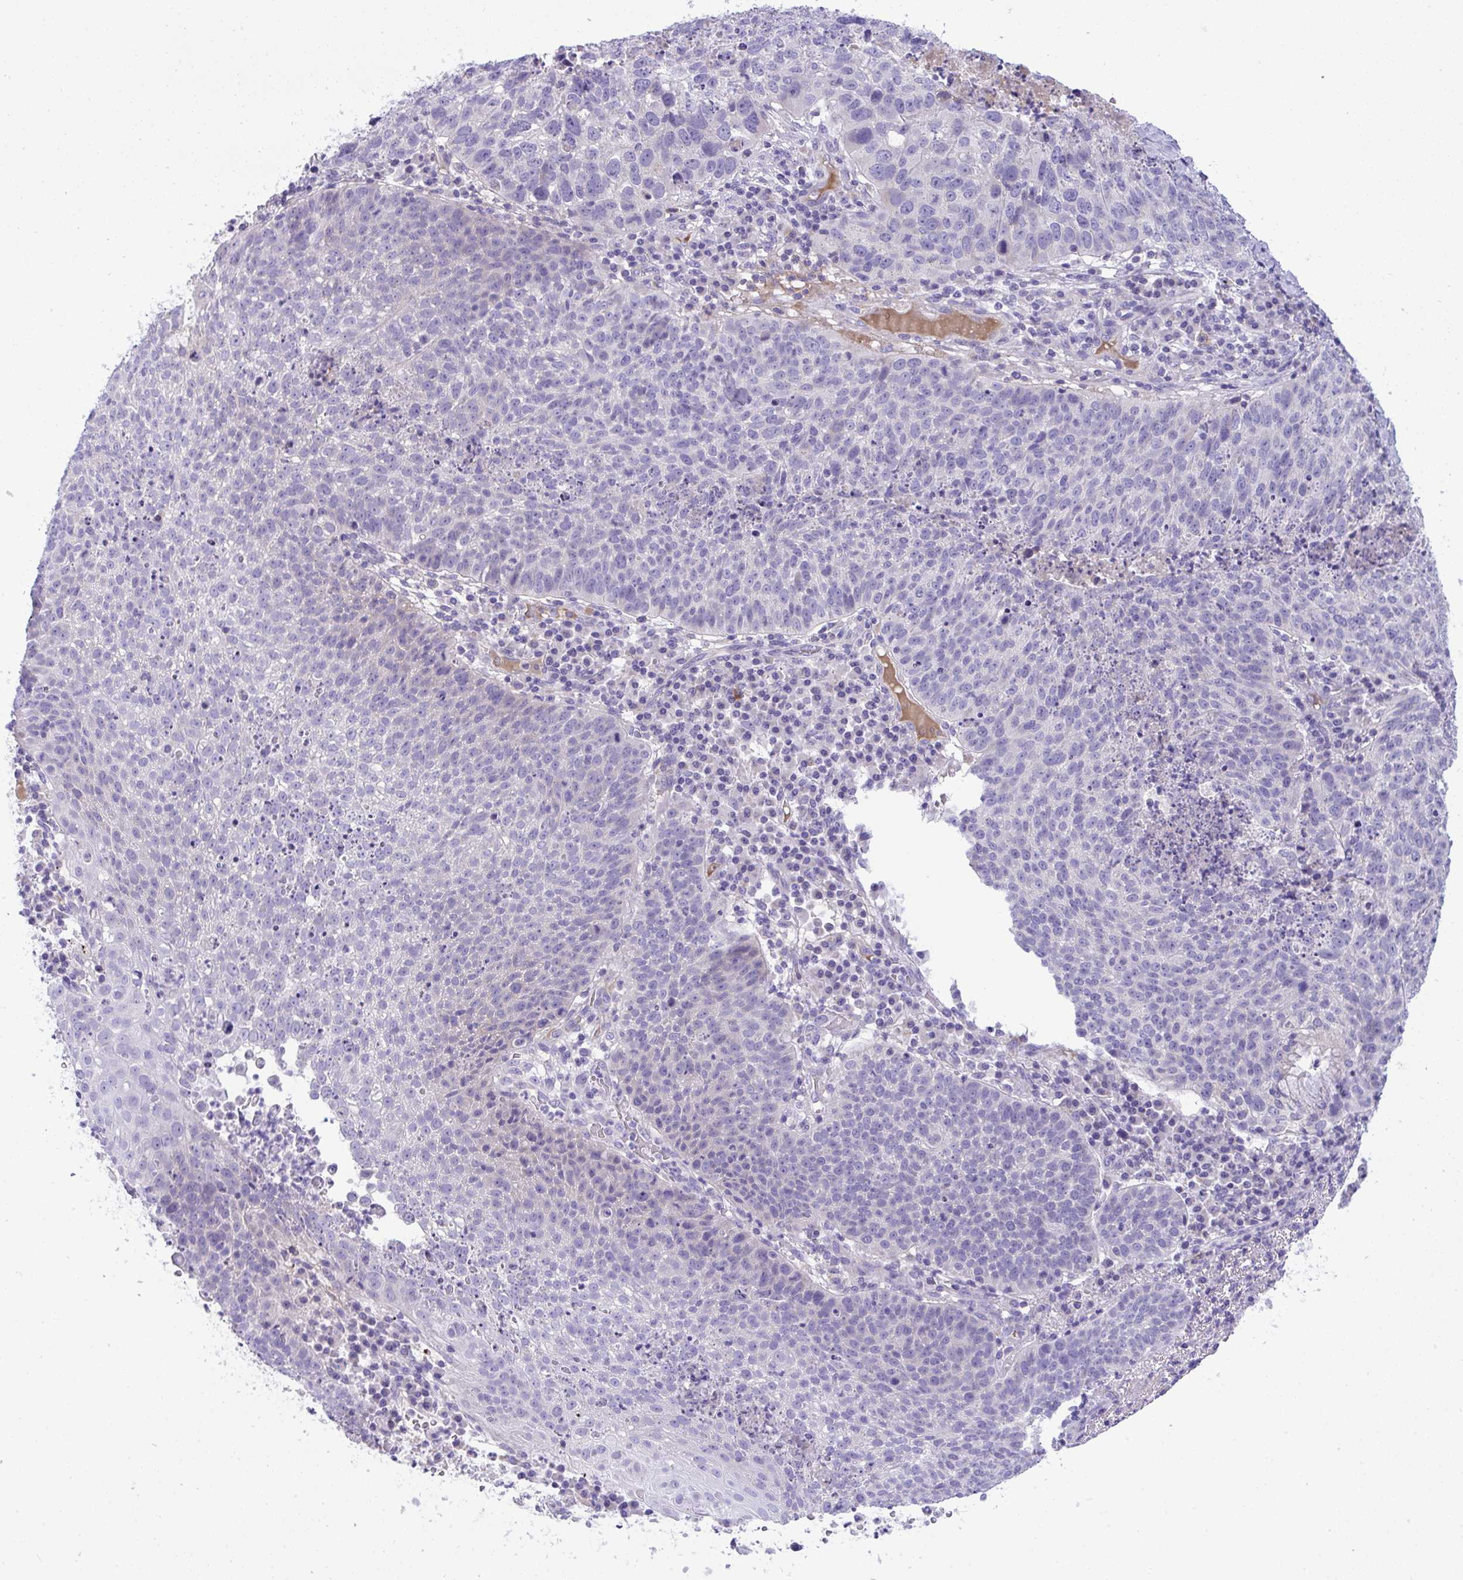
{"staining": {"intensity": "negative", "quantity": "none", "location": "none"}, "tissue": "lung cancer", "cell_type": "Tumor cells", "image_type": "cancer", "snomed": [{"axis": "morphology", "description": "Squamous cell carcinoma, NOS"}, {"axis": "topography", "description": "Lung"}], "caption": "This is an IHC micrograph of human lung squamous cell carcinoma. There is no expression in tumor cells.", "gene": "PLA2G12B", "patient": {"sex": "male", "age": 63}}